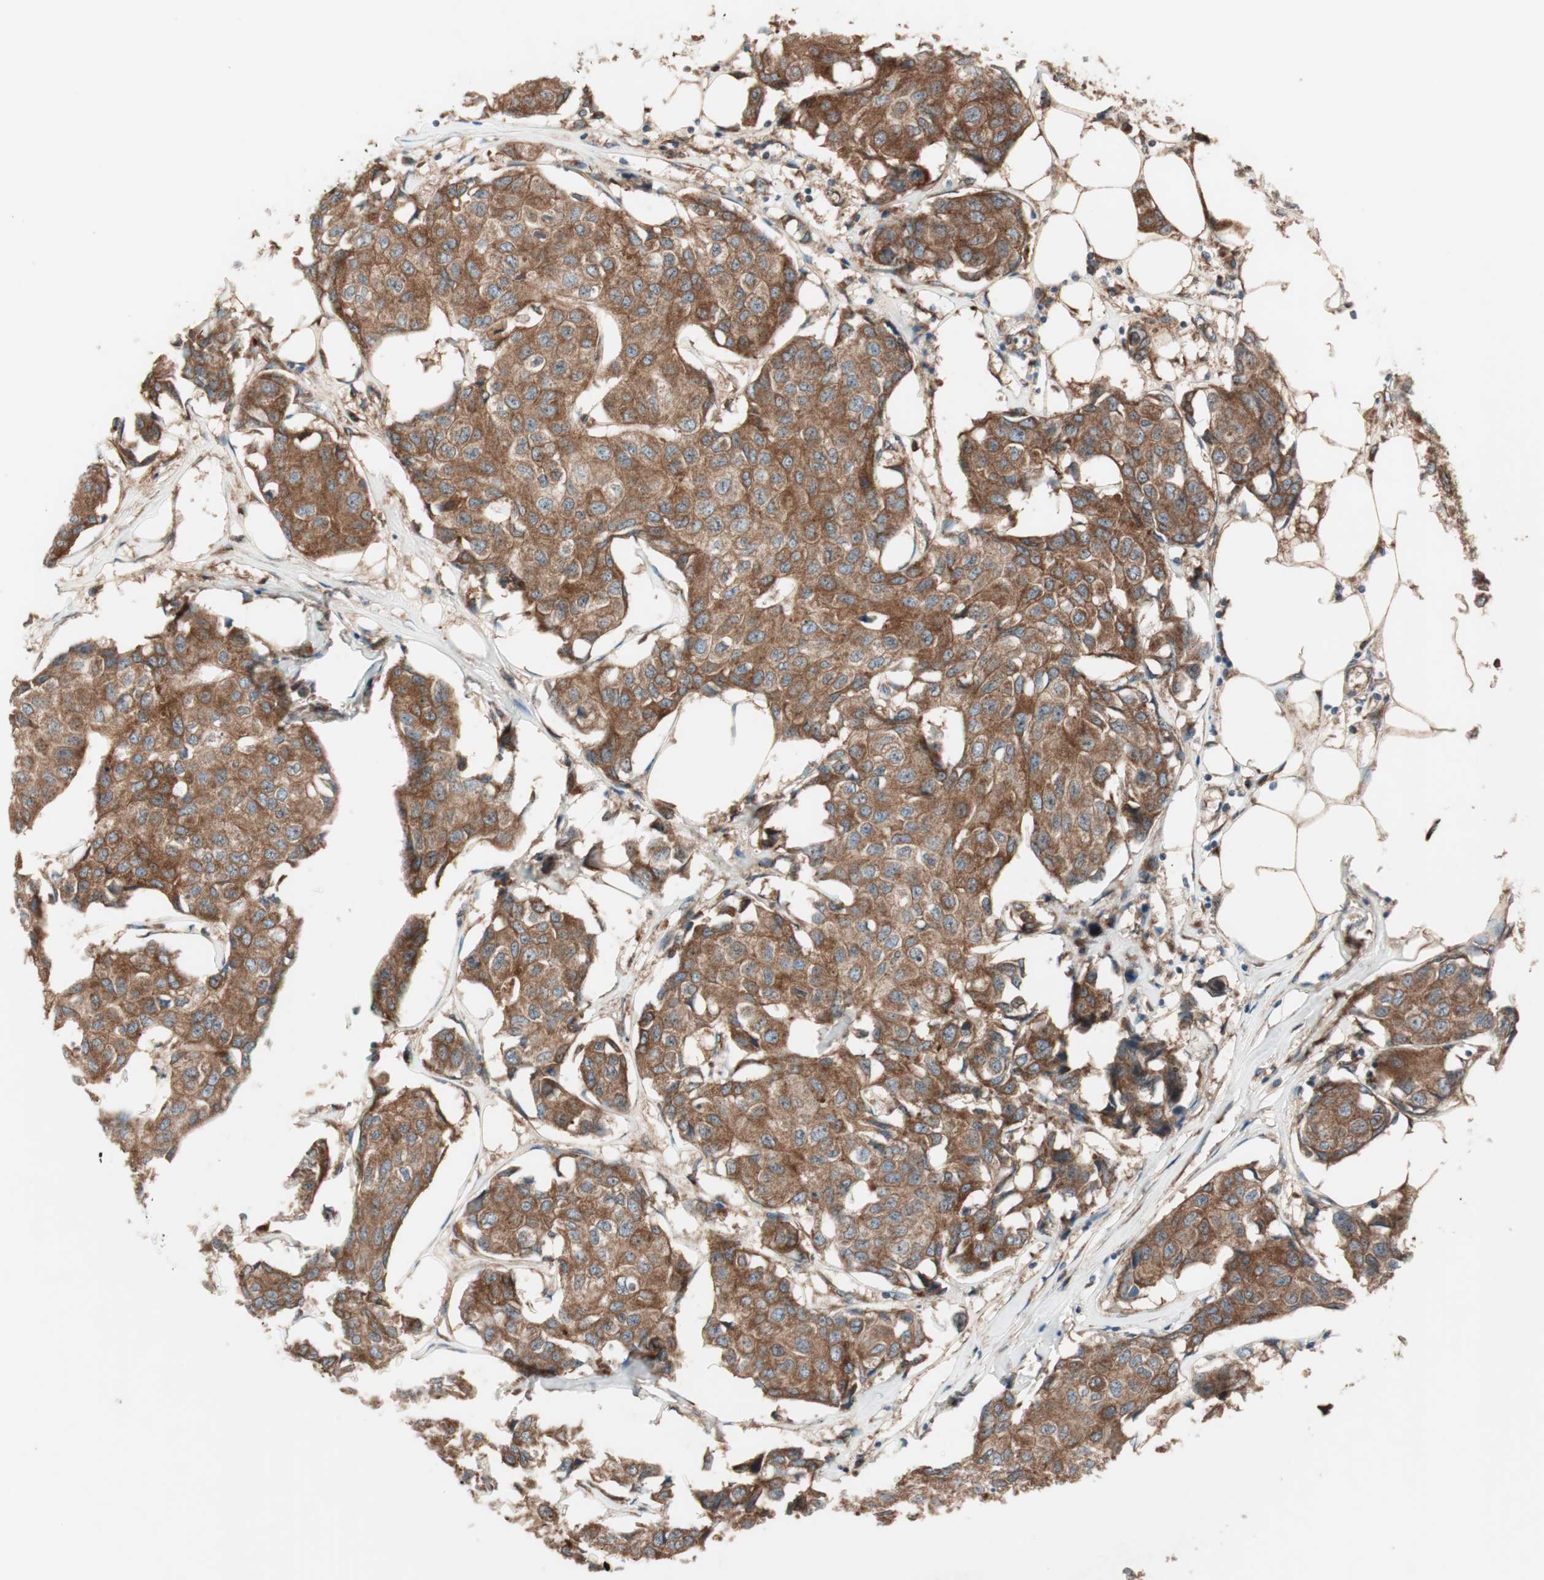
{"staining": {"intensity": "strong", "quantity": ">75%", "location": "cytoplasmic/membranous"}, "tissue": "breast cancer", "cell_type": "Tumor cells", "image_type": "cancer", "snomed": [{"axis": "morphology", "description": "Duct carcinoma"}, {"axis": "topography", "description": "Breast"}], "caption": "Breast cancer stained for a protein exhibits strong cytoplasmic/membranous positivity in tumor cells. (brown staining indicates protein expression, while blue staining denotes nuclei).", "gene": "RAB5A", "patient": {"sex": "female", "age": 80}}